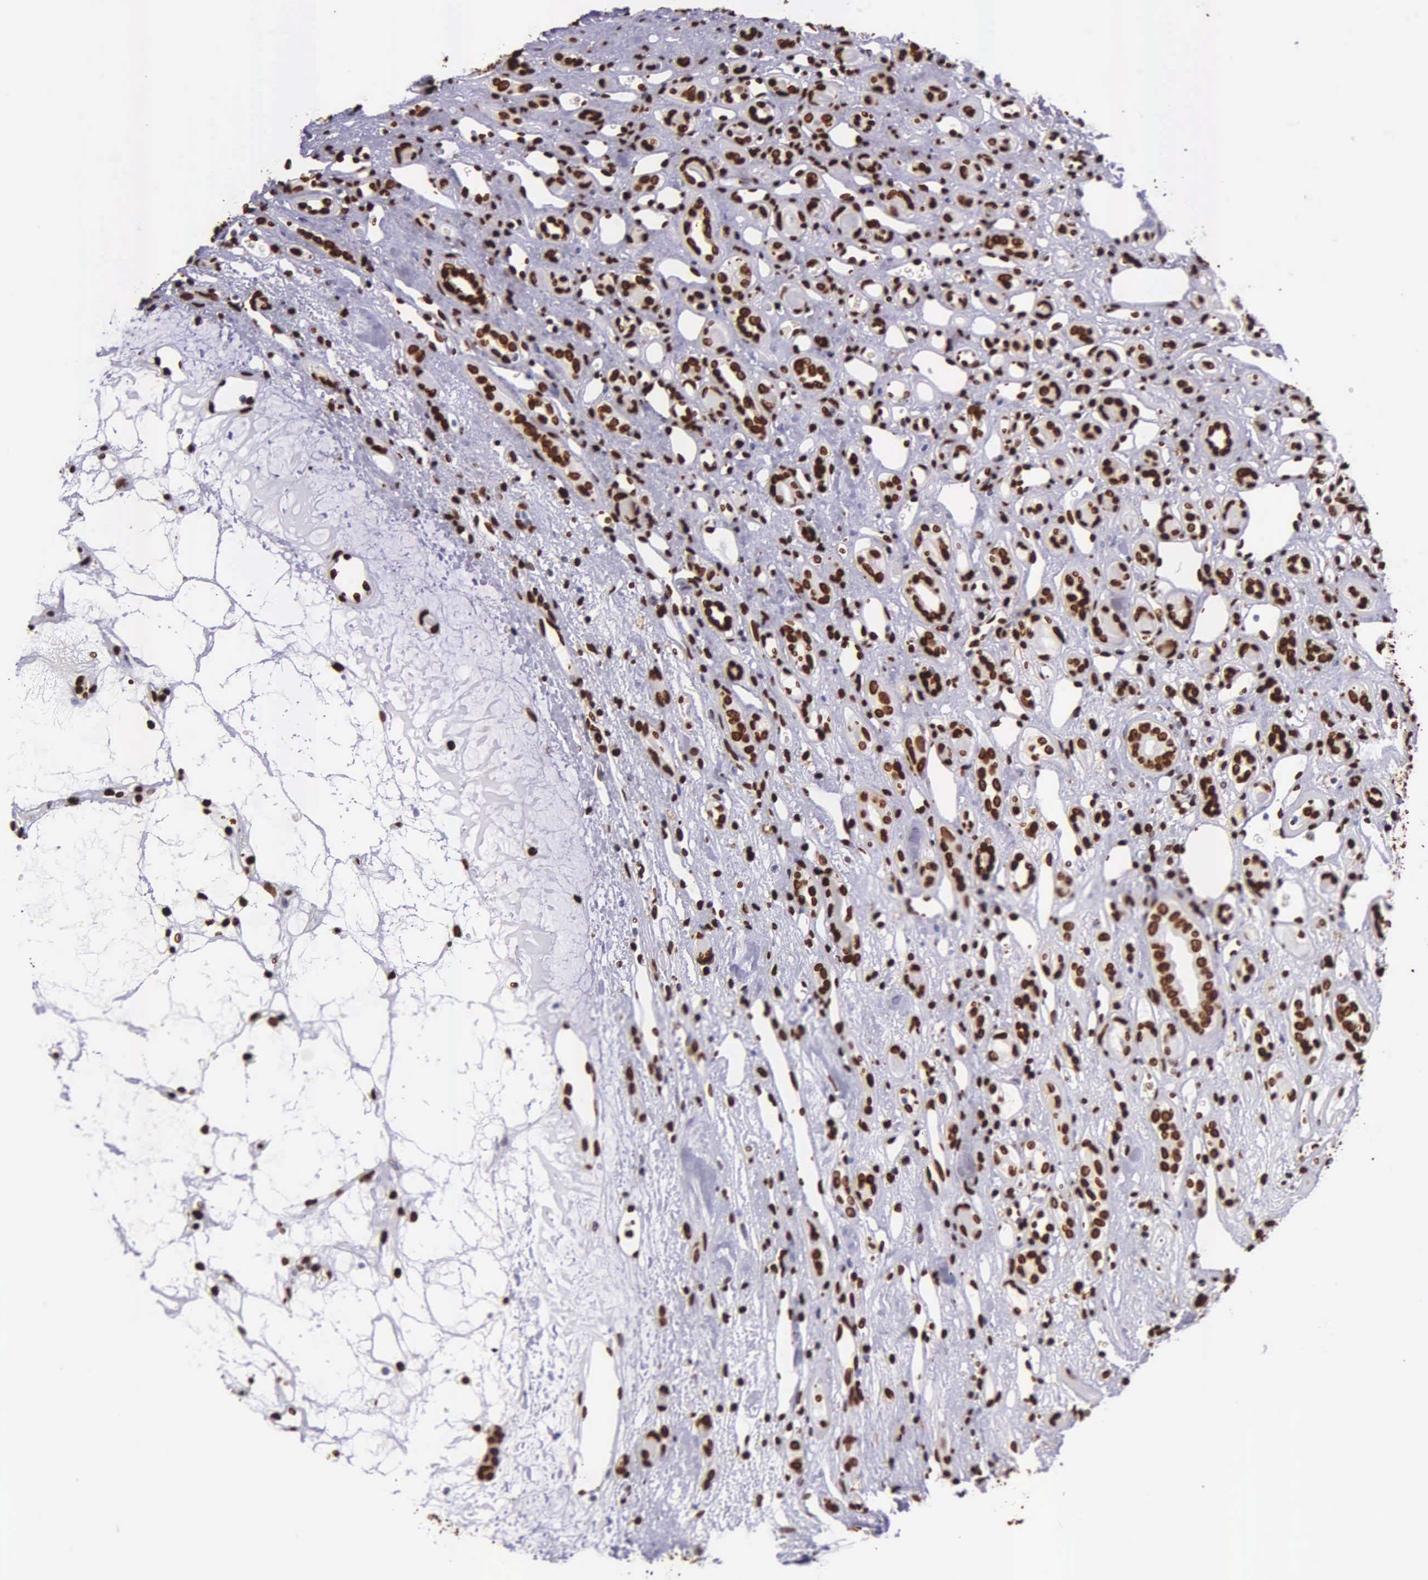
{"staining": {"intensity": "strong", "quantity": ">75%", "location": "nuclear"}, "tissue": "renal cancer", "cell_type": "Tumor cells", "image_type": "cancer", "snomed": [{"axis": "morphology", "description": "Adenocarcinoma, NOS"}, {"axis": "topography", "description": "Kidney"}], "caption": "A high-resolution micrograph shows immunohistochemistry staining of renal cancer, which demonstrates strong nuclear expression in about >75% of tumor cells. The staining was performed using DAB (3,3'-diaminobenzidine), with brown indicating positive protein expression. Nuclei are stained blue with hematoxylin.", "gene": "H1-0", "patient": {"sex": "female", "age": 60}}